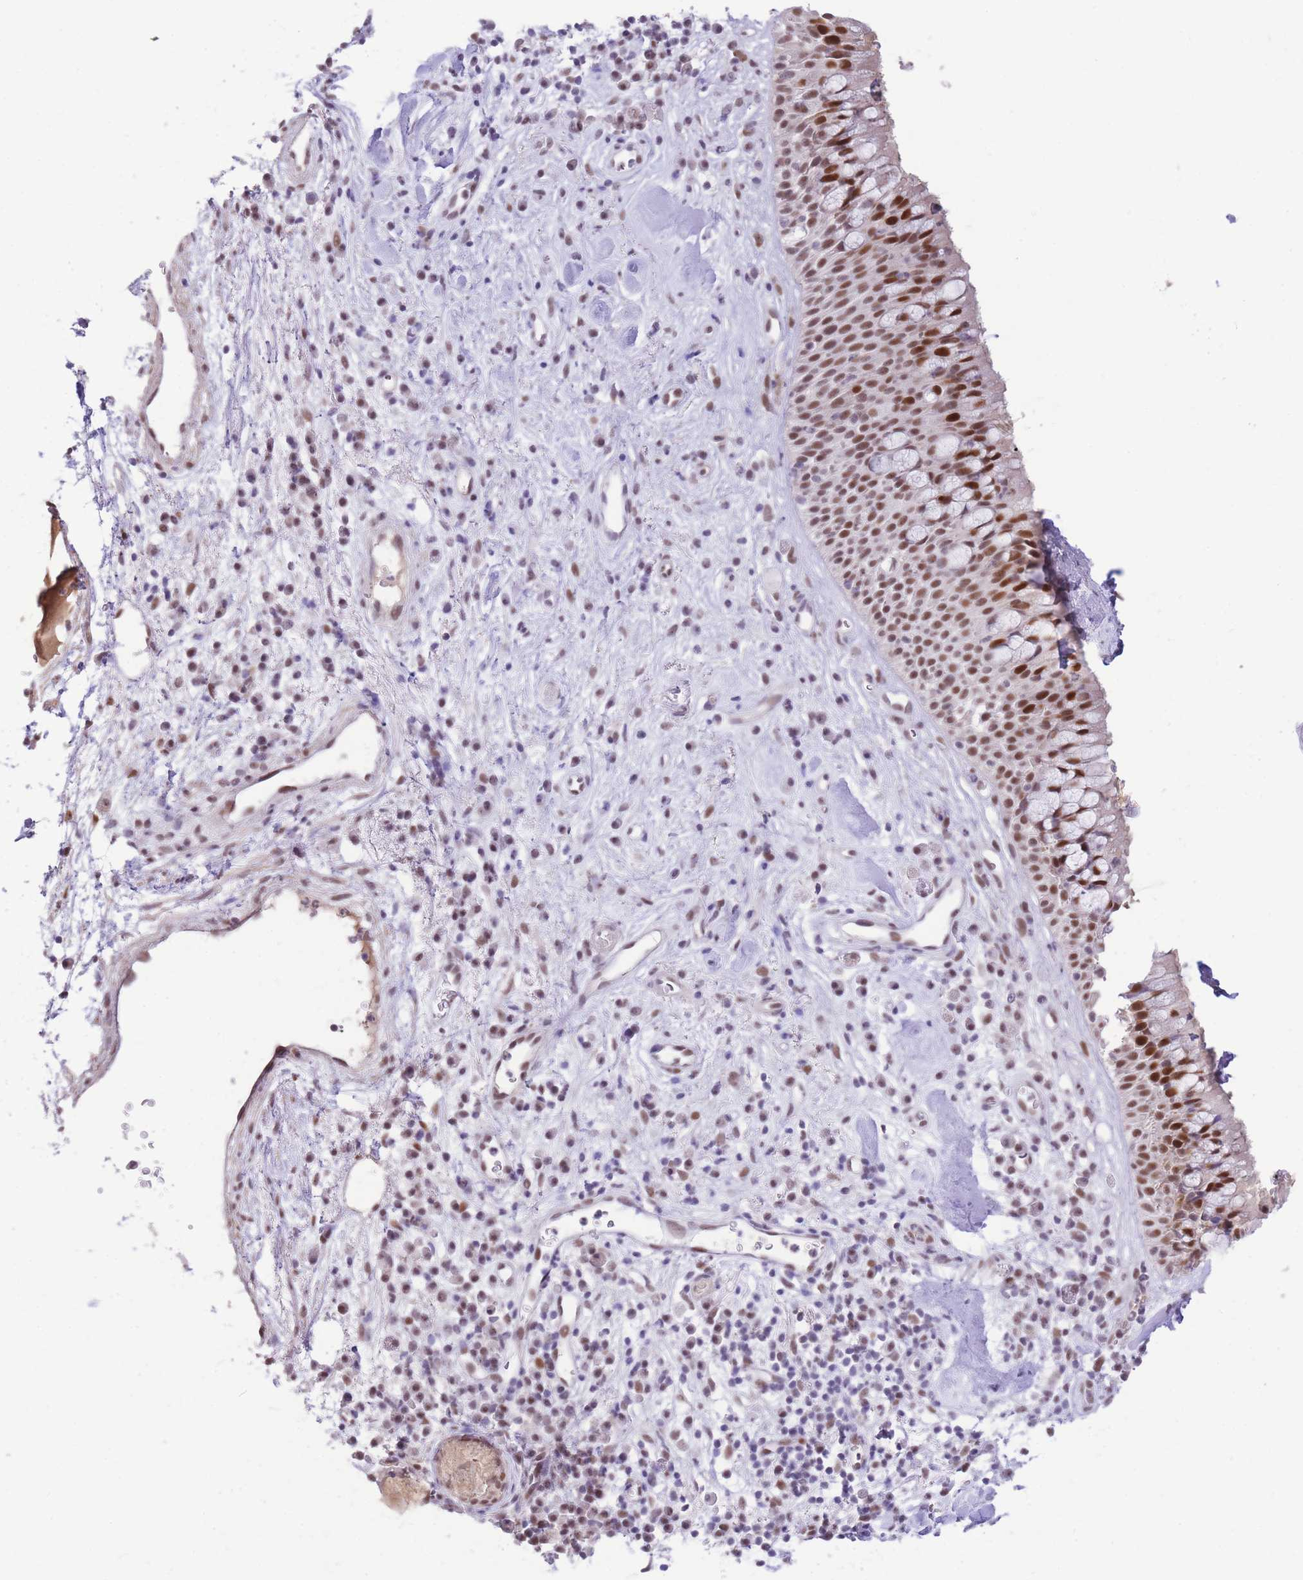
{"staining": {"intensity": "strong", "quantity": ">75%", "location": "nuclear"}, "tissue": "nasopharynx", "cell_type": "Respiratory epithelial cells", "image_type": "normal", "snomed": [{"axis": "morphology", "description": "Normal tissue, NOS"}, {"axis": "morphology", "description": "Squamous cell carcinoma, NOS"}, {"axis": "topography", "description": "Nasopharynx"}, {"axis": "topography", "description": "Head-Neck"}], "caption": "About >75% of respiratory epithelial cells in benign human nasopharynx demonstrate strong nuclear protein expression as visualized by brown immunohistochemical staining.", "gene": "UBXN7", "patient": {"sex": "male", "age": 85}}